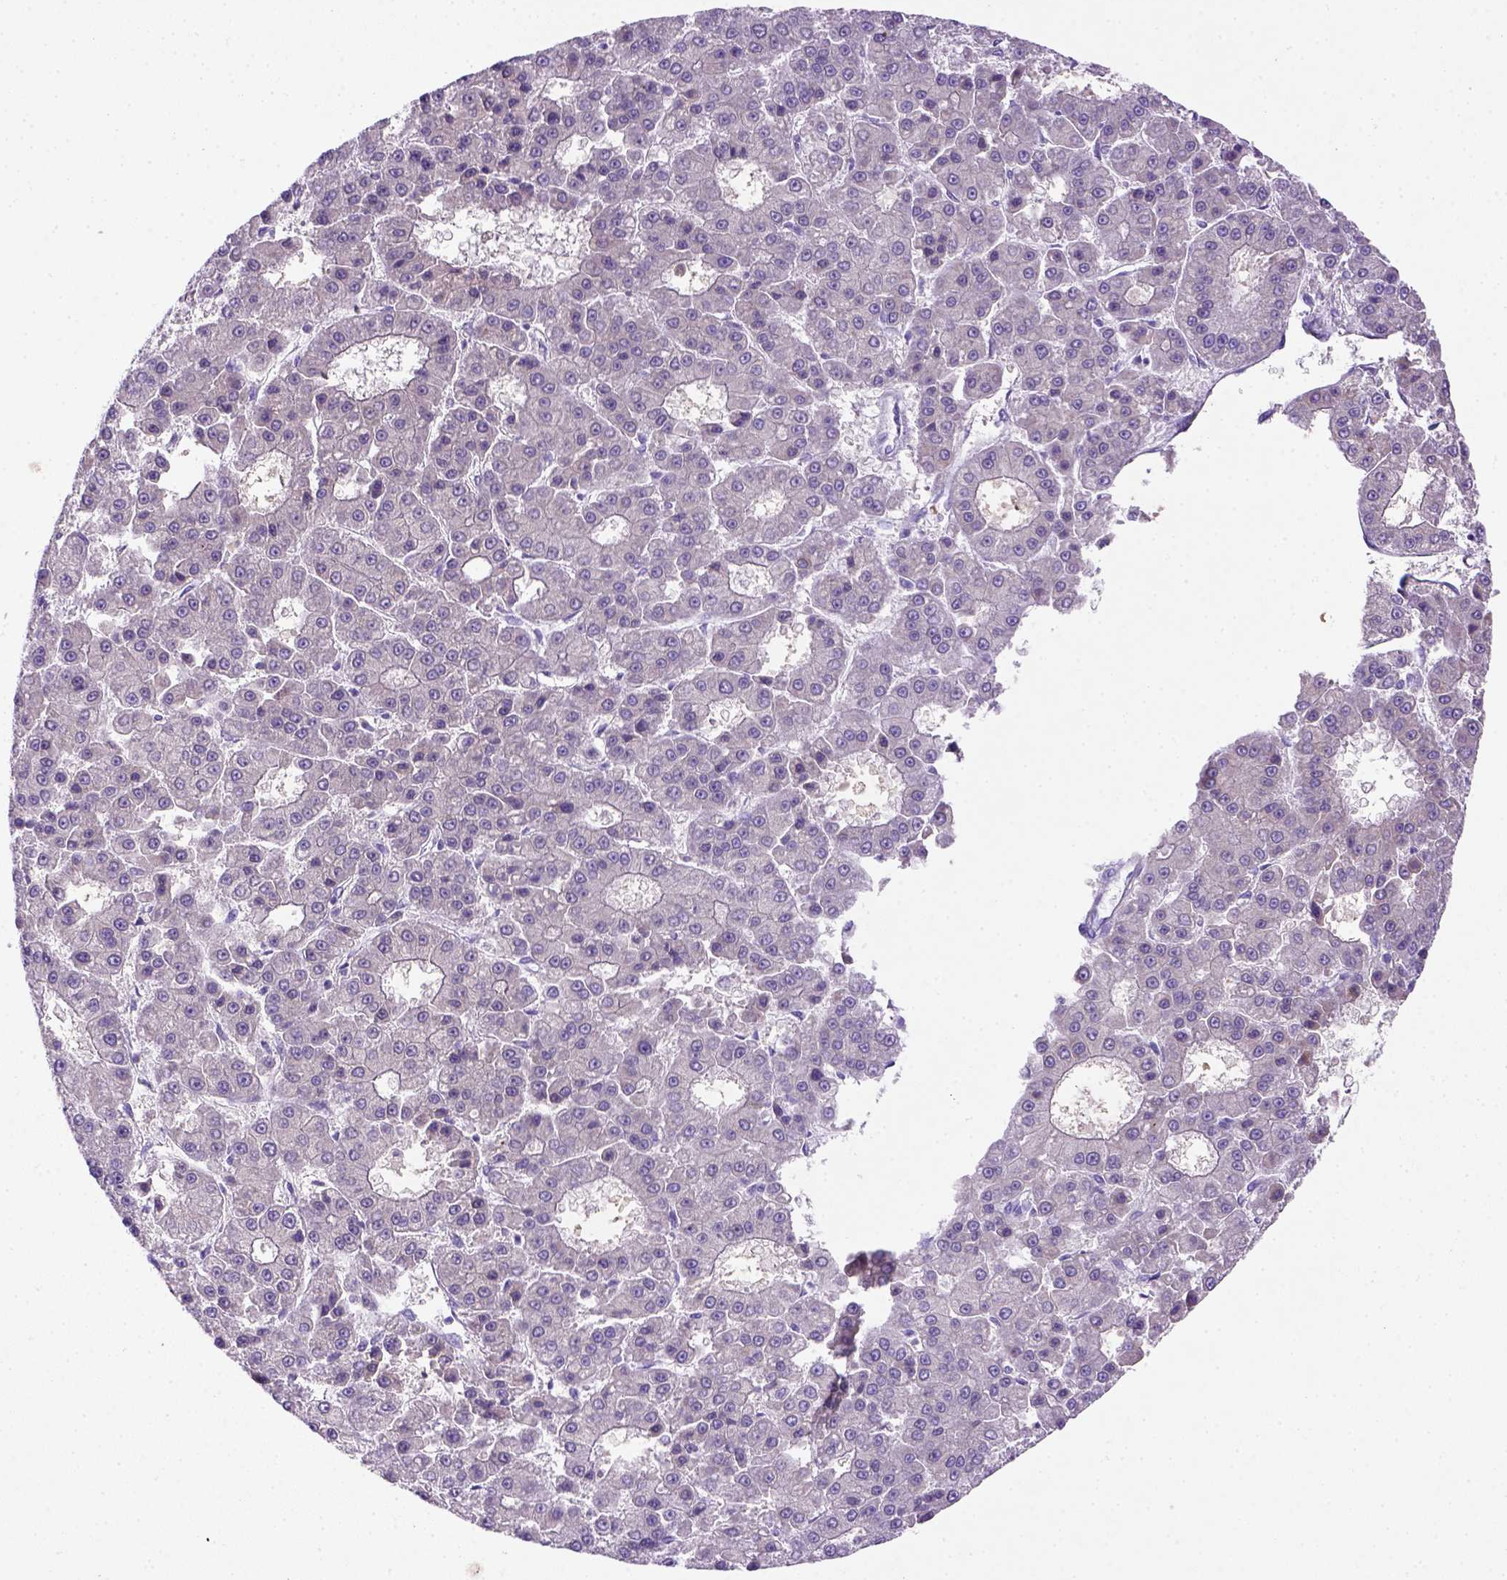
{"staining": {"intensity": "negative", "quantity": "none", "location": "none"}, "tissue": "liver cancer", "cell_type": "Tumor cells", "image_type": "cancer", "snomed": [{"axis": "morphology", "description": "Carcinoma, Hepatocellular, NOS"}, {"axis": "topography", "description": "Liver"}], "caption": "This micrograph is of liver cancer (hepatocellular carcinoma) stained with immunohistochemistry to label a protein in brown with the nuclei are counter-stained blue. There is no expression in tumor cells.", "gene": "SIRPD", "patient": {"sex": "male", "age": 70}}